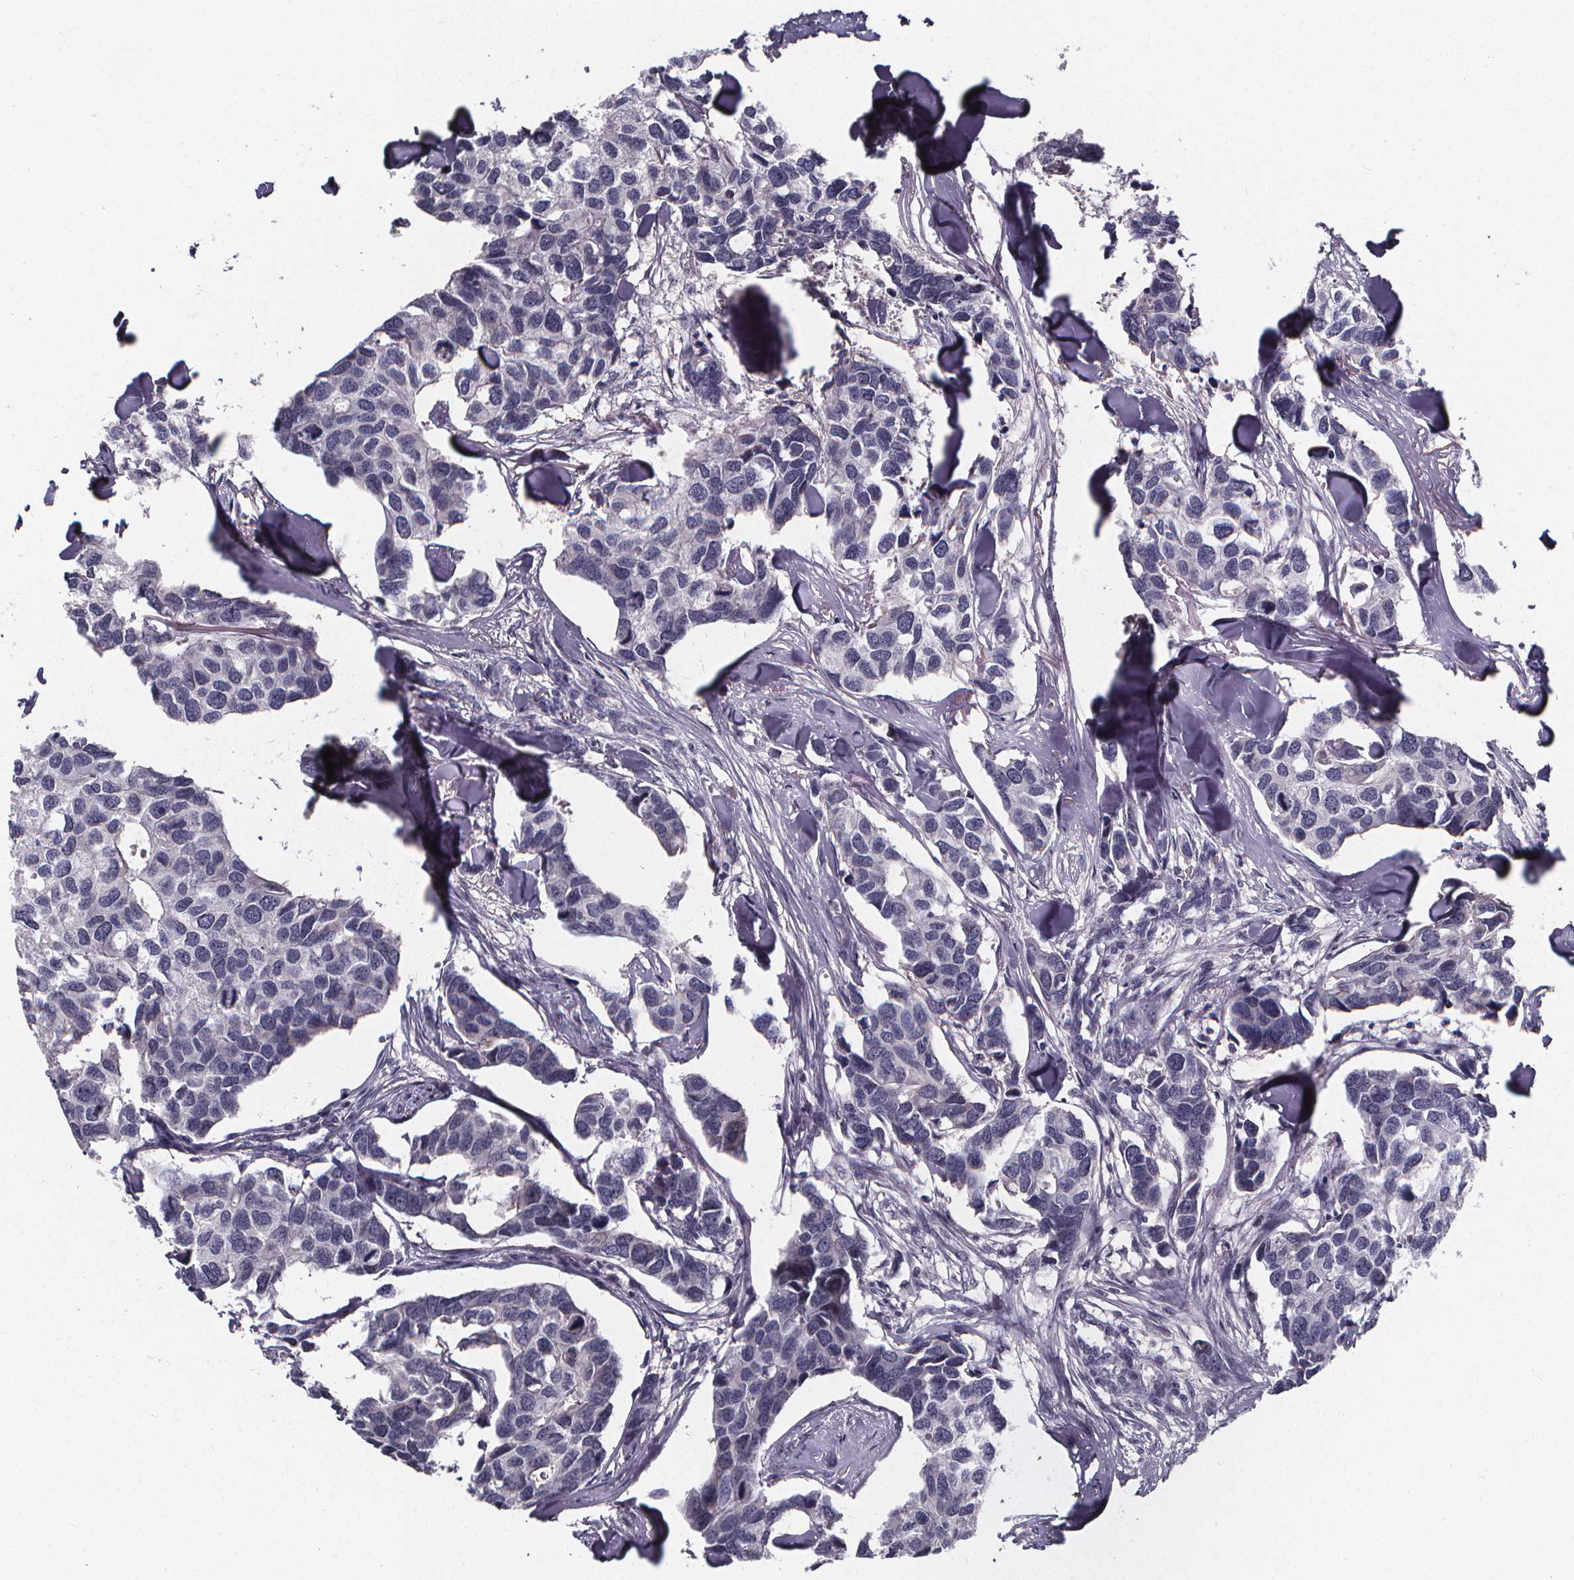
{"staining": {"intensity": "negative", "quantity": "none", "location": "none"}, "tissue": "breast cancer", "cell_type": "Tumor cells", "image_type": "cancer", "snomed": [{"axis": "morphology", "description": "Duct carcinoma"}, {"axis": "topography", "description": "Breast"}], "caption": "Immunohistochemistry (IHC) image of infiltrating ductal carcinoma (breast) stained for a protein (brown), which demonstrates no expression in tumor cells.", "gene": "AGT", "patient": {"sex": "female", "age": 83}}